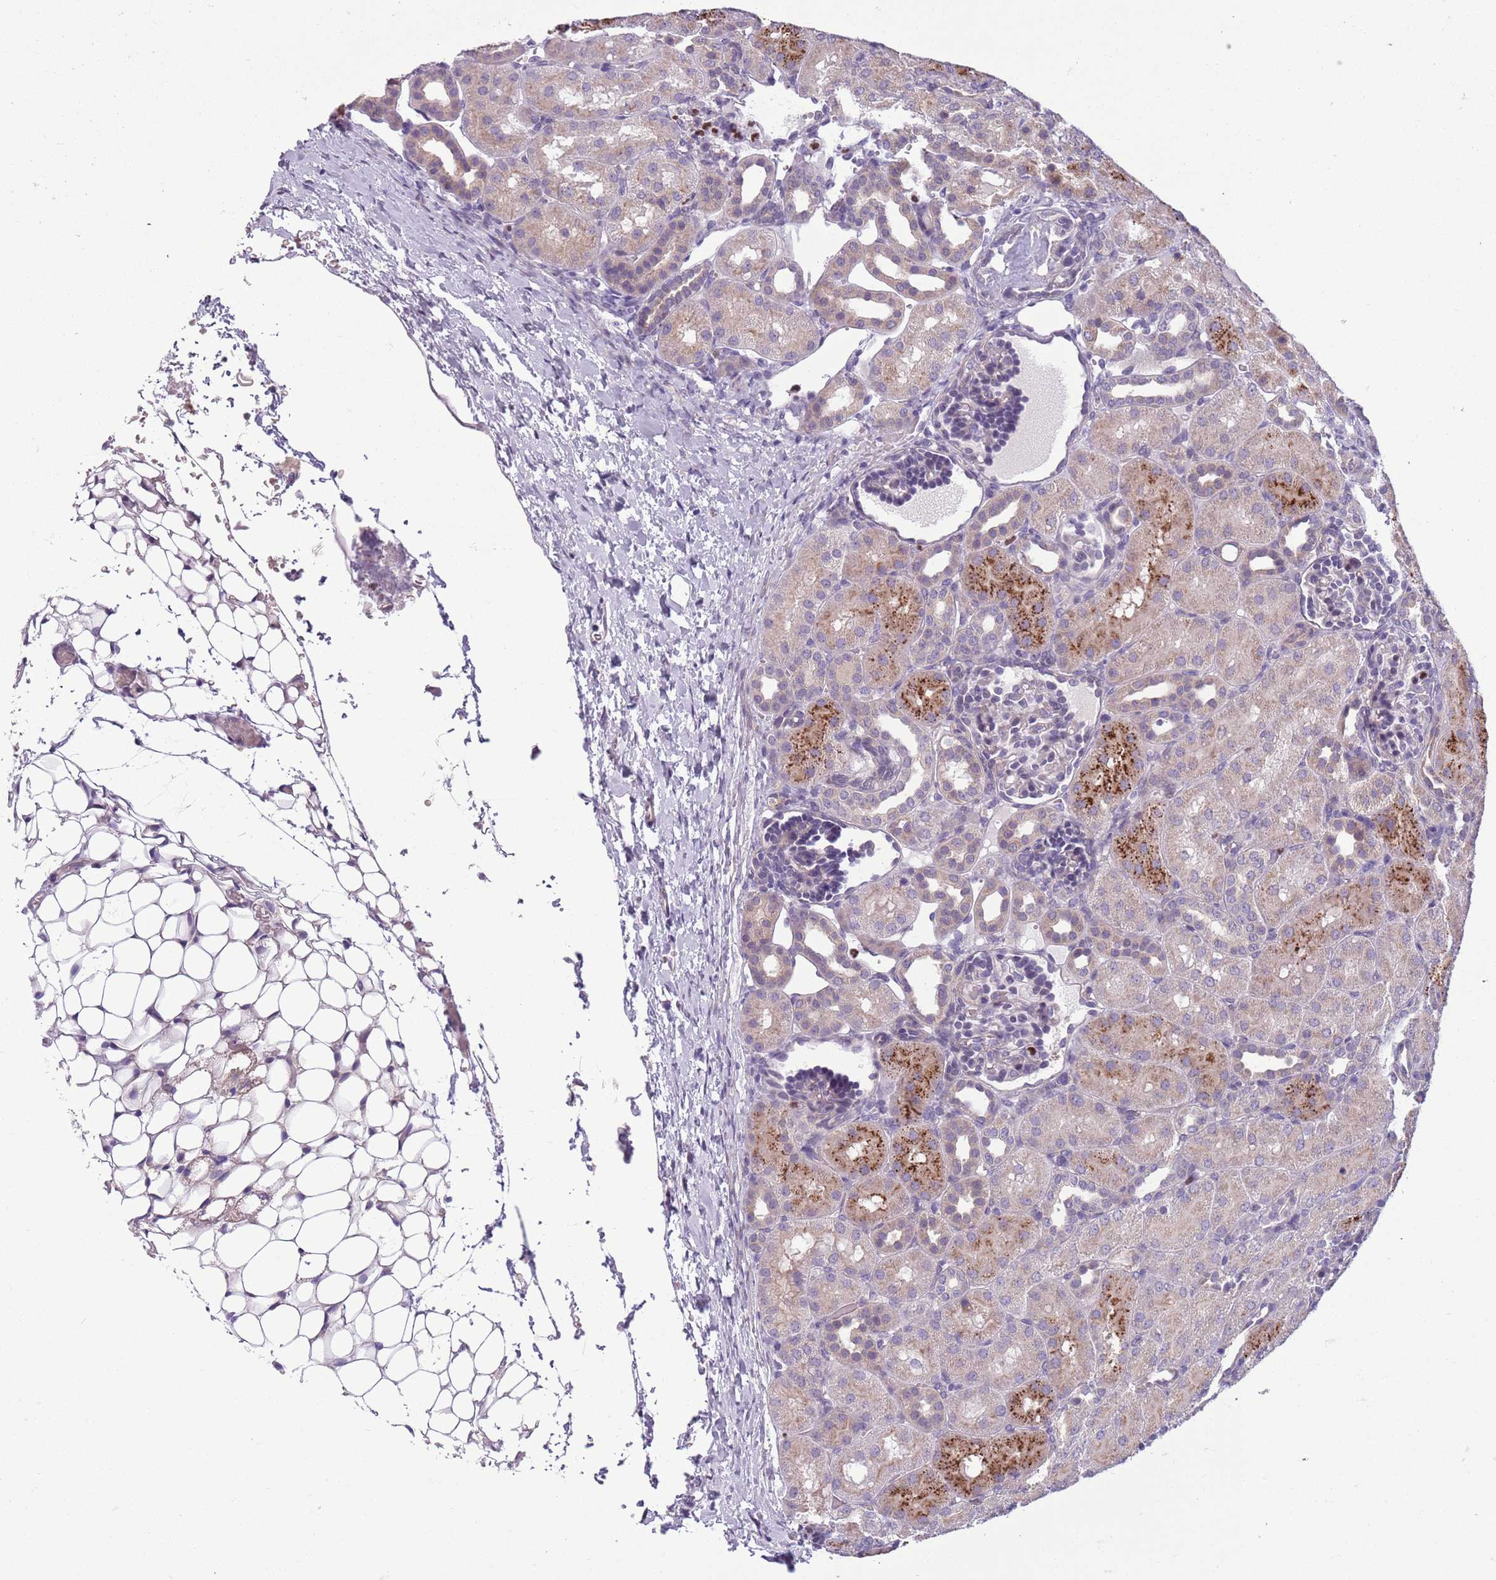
{"staining": {"intensity": "negative", "quantity": "none", "location": "none"}, "tissue": "kidney", "cell_type": "Cells in glomeruli", "image_type": "normal", "snomed": [{"axis": "morphology", "description": "Normal tissue, NOS"}, {"axis": "topography", "description": "Kidney"}], "caption": "Immunohistochemistry (IHC) image of normal human kidney stained for a protein (brown), which shows no positivity in cells in glomeruli. (DAB (3,3'-diaminobenzidine) immunohistochemistry visualized using brightfield microscopy, high magnification).", "gene": "ADCY7", "patient": {"sex": "male", "age": 1}}